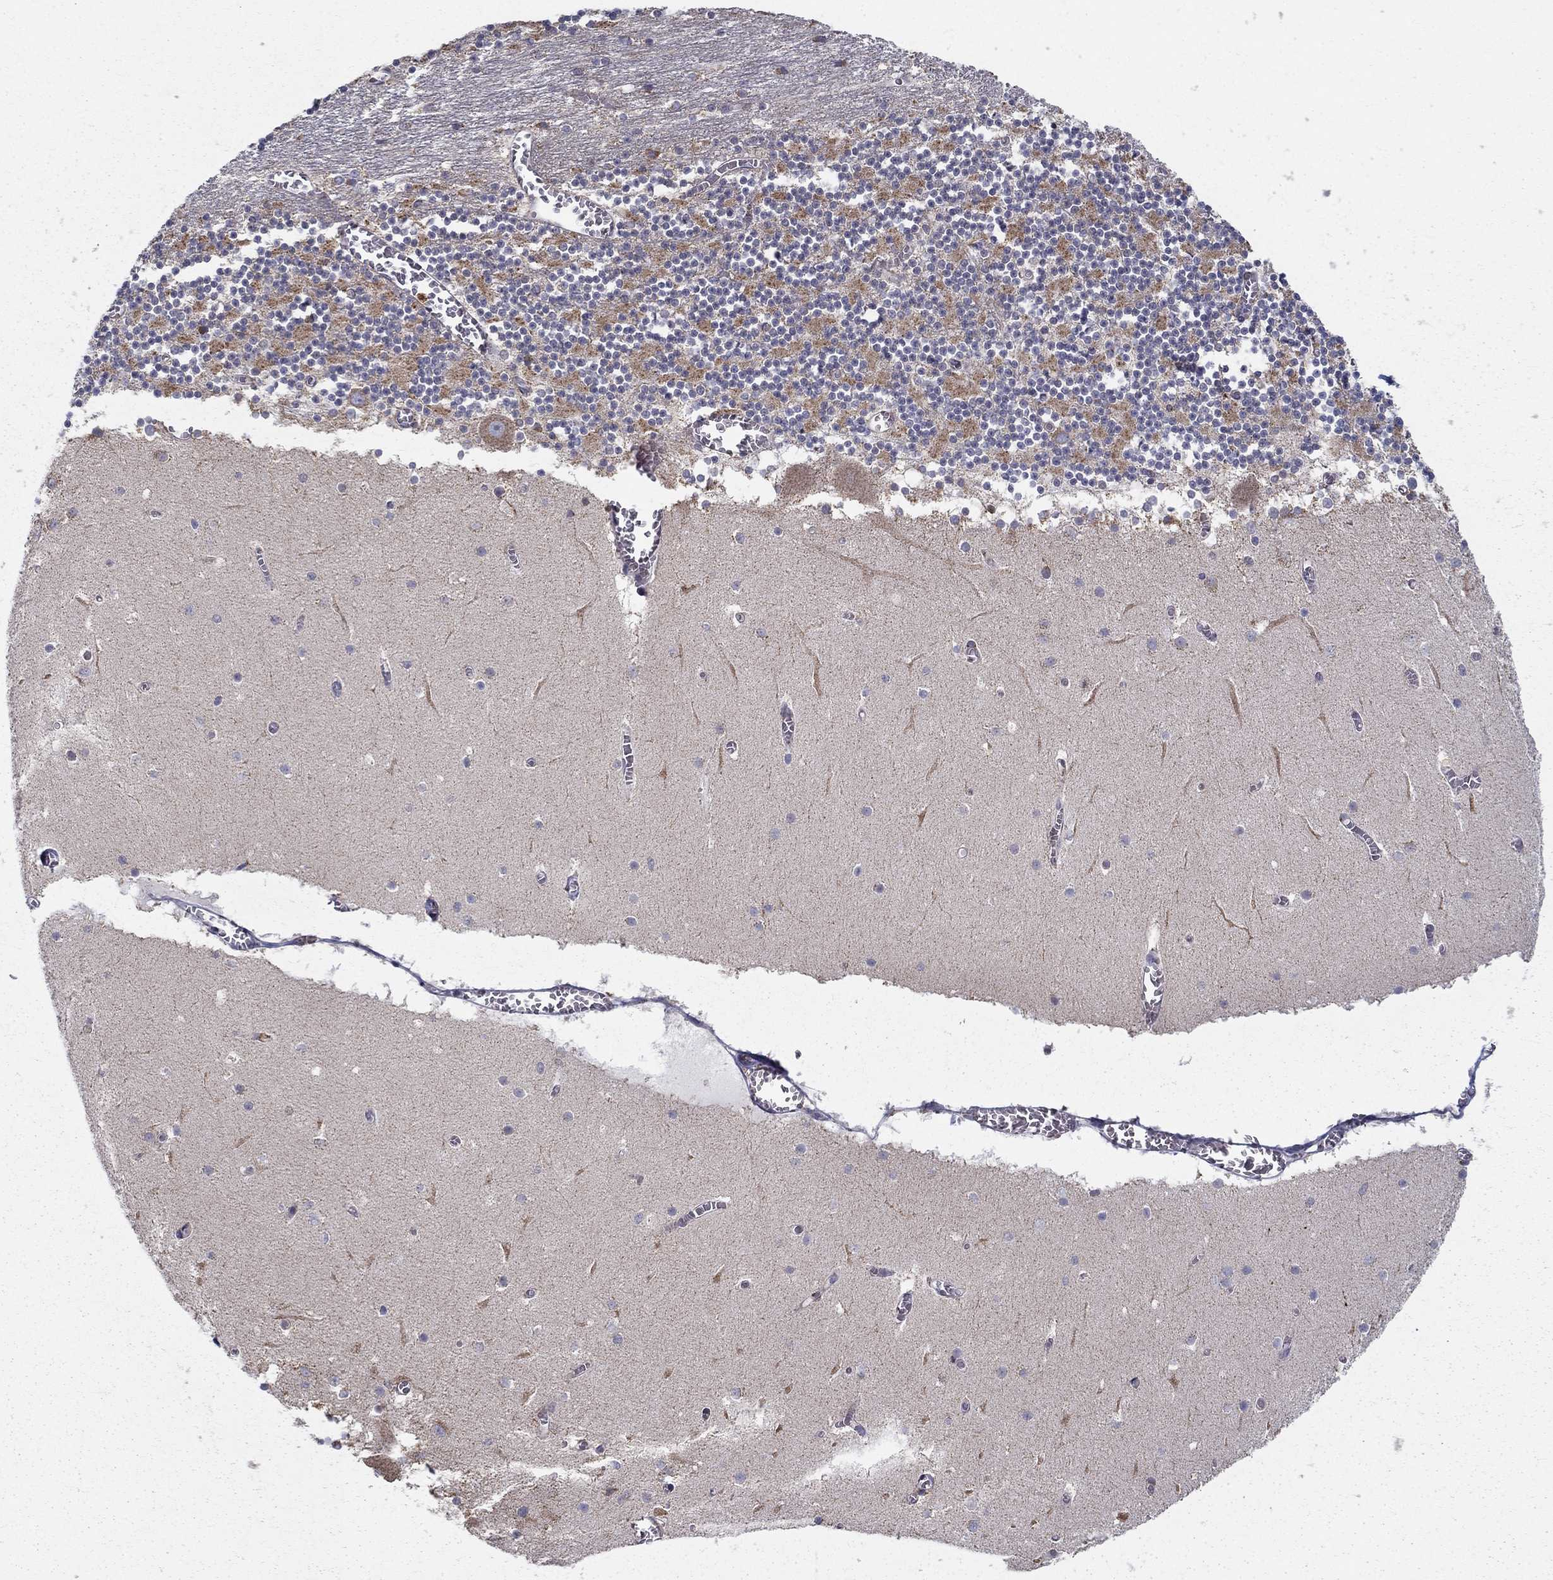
{"staining": {"intensity": "negative", "quantity": "none", "location": "none"}, "tissue": "cerebellum", "cell_type": "Cells in granular layer", "image_type": "normal", "snomed": [{"axis": "morphology", "description": "Normal tissue, NOS"}, {"axis": "topography", "description": "Cerebellum"}], "caption": "This image is of unremarkable cerebellum stained with immunohistochemistry to label a protein in brown with the nuclei are counter-stained blue. There is no positivity in cells in granular layer.", "gene": "PRDX4", "patient": {"sex": "female", "age": 28}}